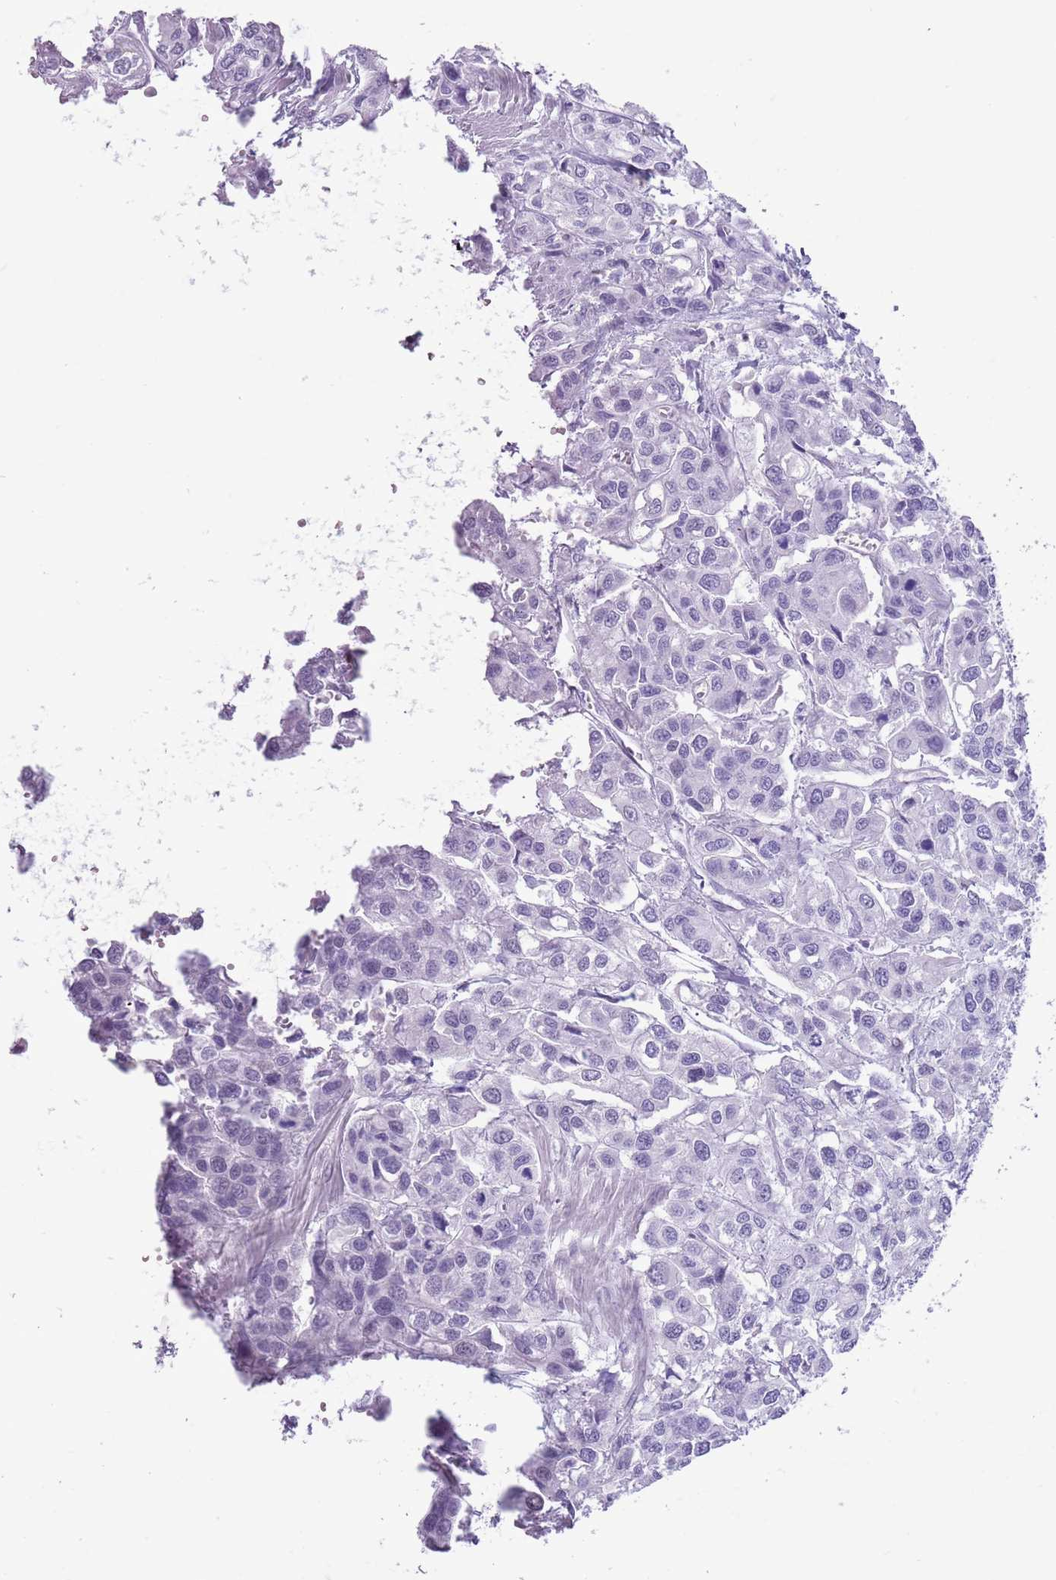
{"staining": {"intensity": "negative", "quantity": "none", "location": "none"}, "tissue": "urothelial cancer", "cell_type": "Tumor cells", "image_type": "cancer", "snomed": [{"axis": "morphology", "description": "Urothelial carcinoma, High grade"}, {"axis": "topography", "description": "Urinary bladder"}], "caption": "An image of human urothelial carcinoma (high-grade) is negative for staining in tumor cells.", "gene": "BCL11B", "patient": {"sex": "male", "age": 67}}